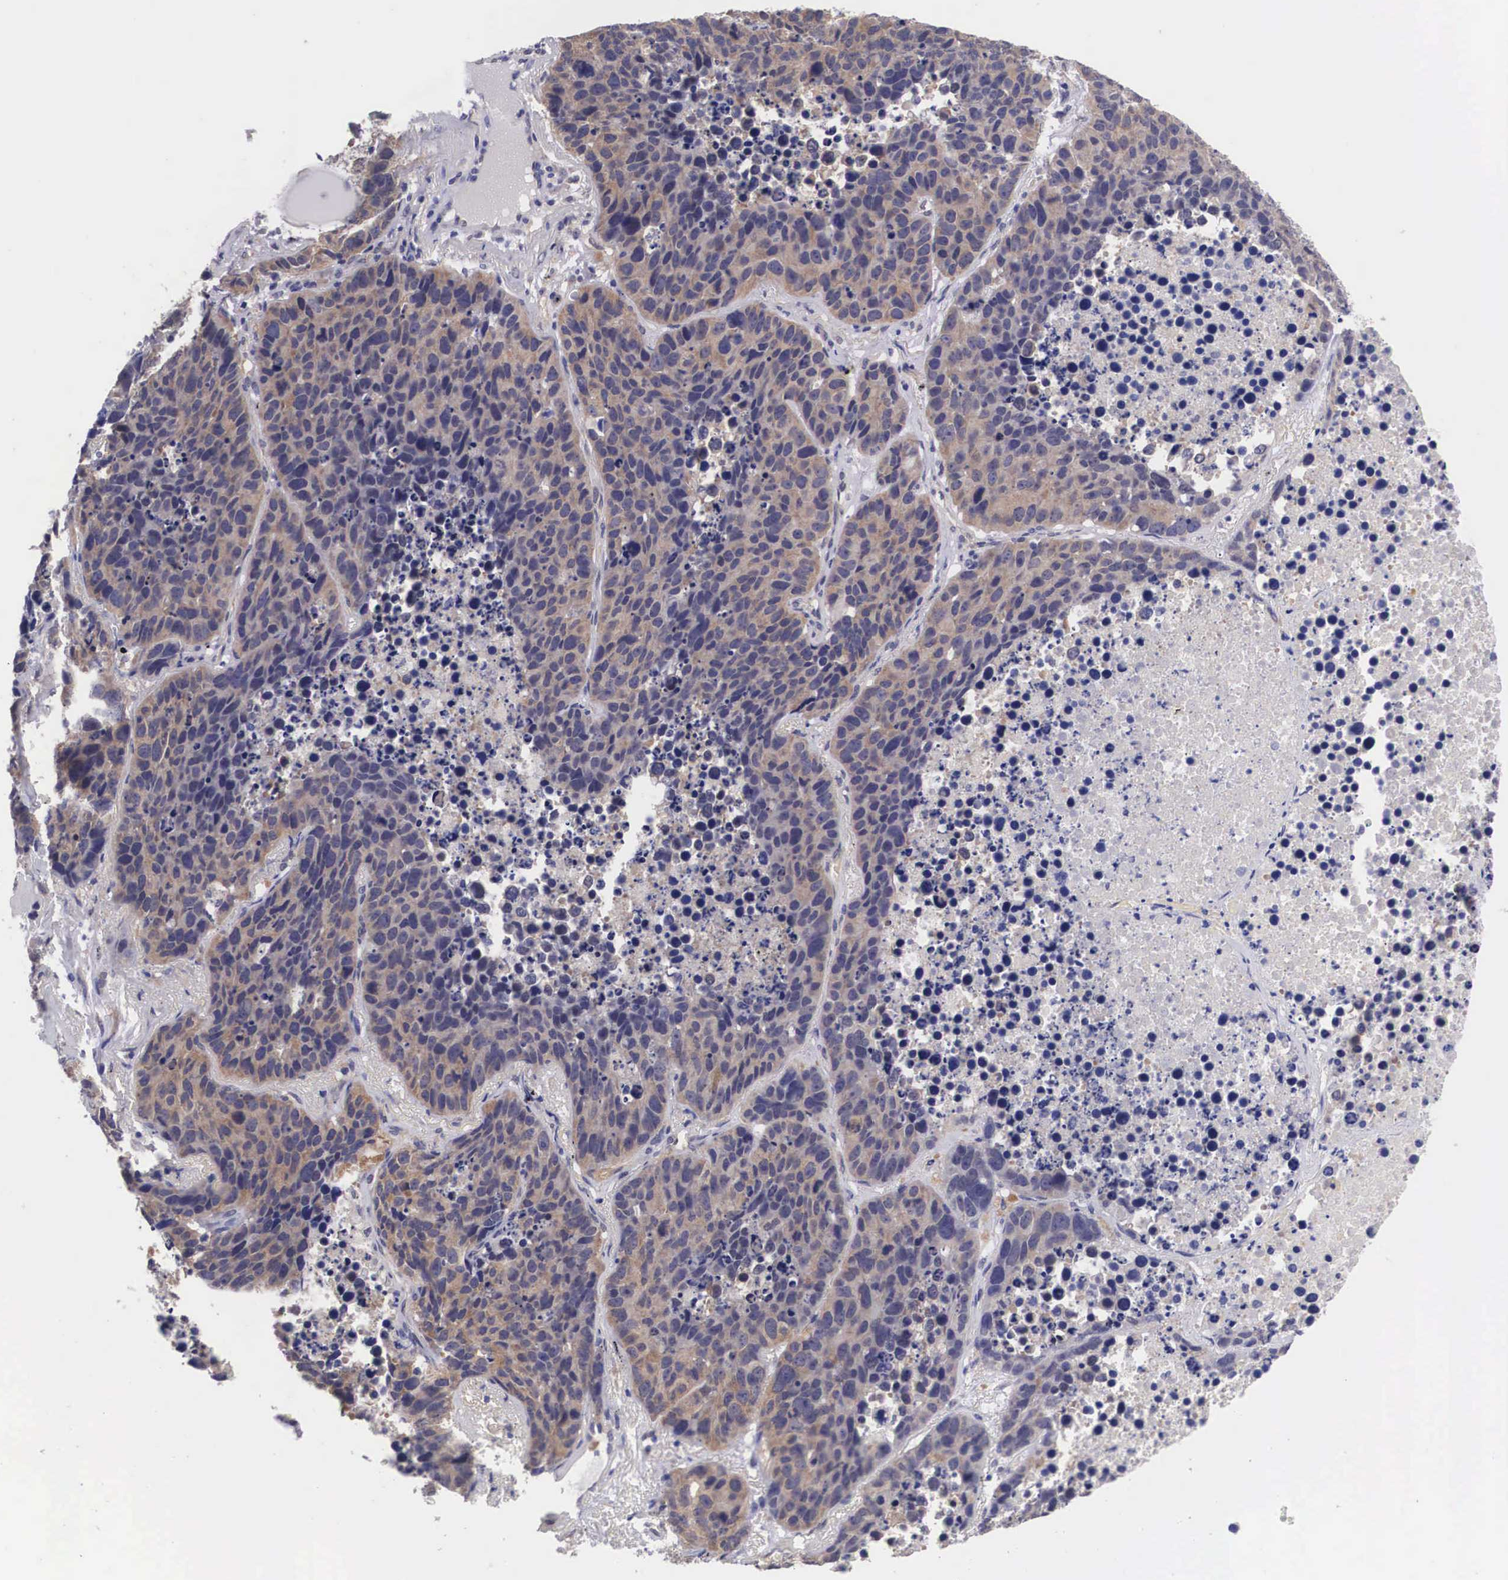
{"staining": {"intensity": "moderate", "quantity": ">75%", "location": "nuclear"}, "tissue": "lung cancer", "cell_type": "Tumor cells", "image_type": "cancer", "snomed": [{"axis": "morphology", "description": "Carcinoid, malignant, NOS"}, {"axis": "topography", "description": "Lung"}], "caption": "A high-resolution image shows immunohistochemistry staining of lung malignant carcinoid, which reveals moderate nuclear expression in about >75% of tumor cells.", "gene": "OTX2", "patient": {"sex": "male", "age": 60}}